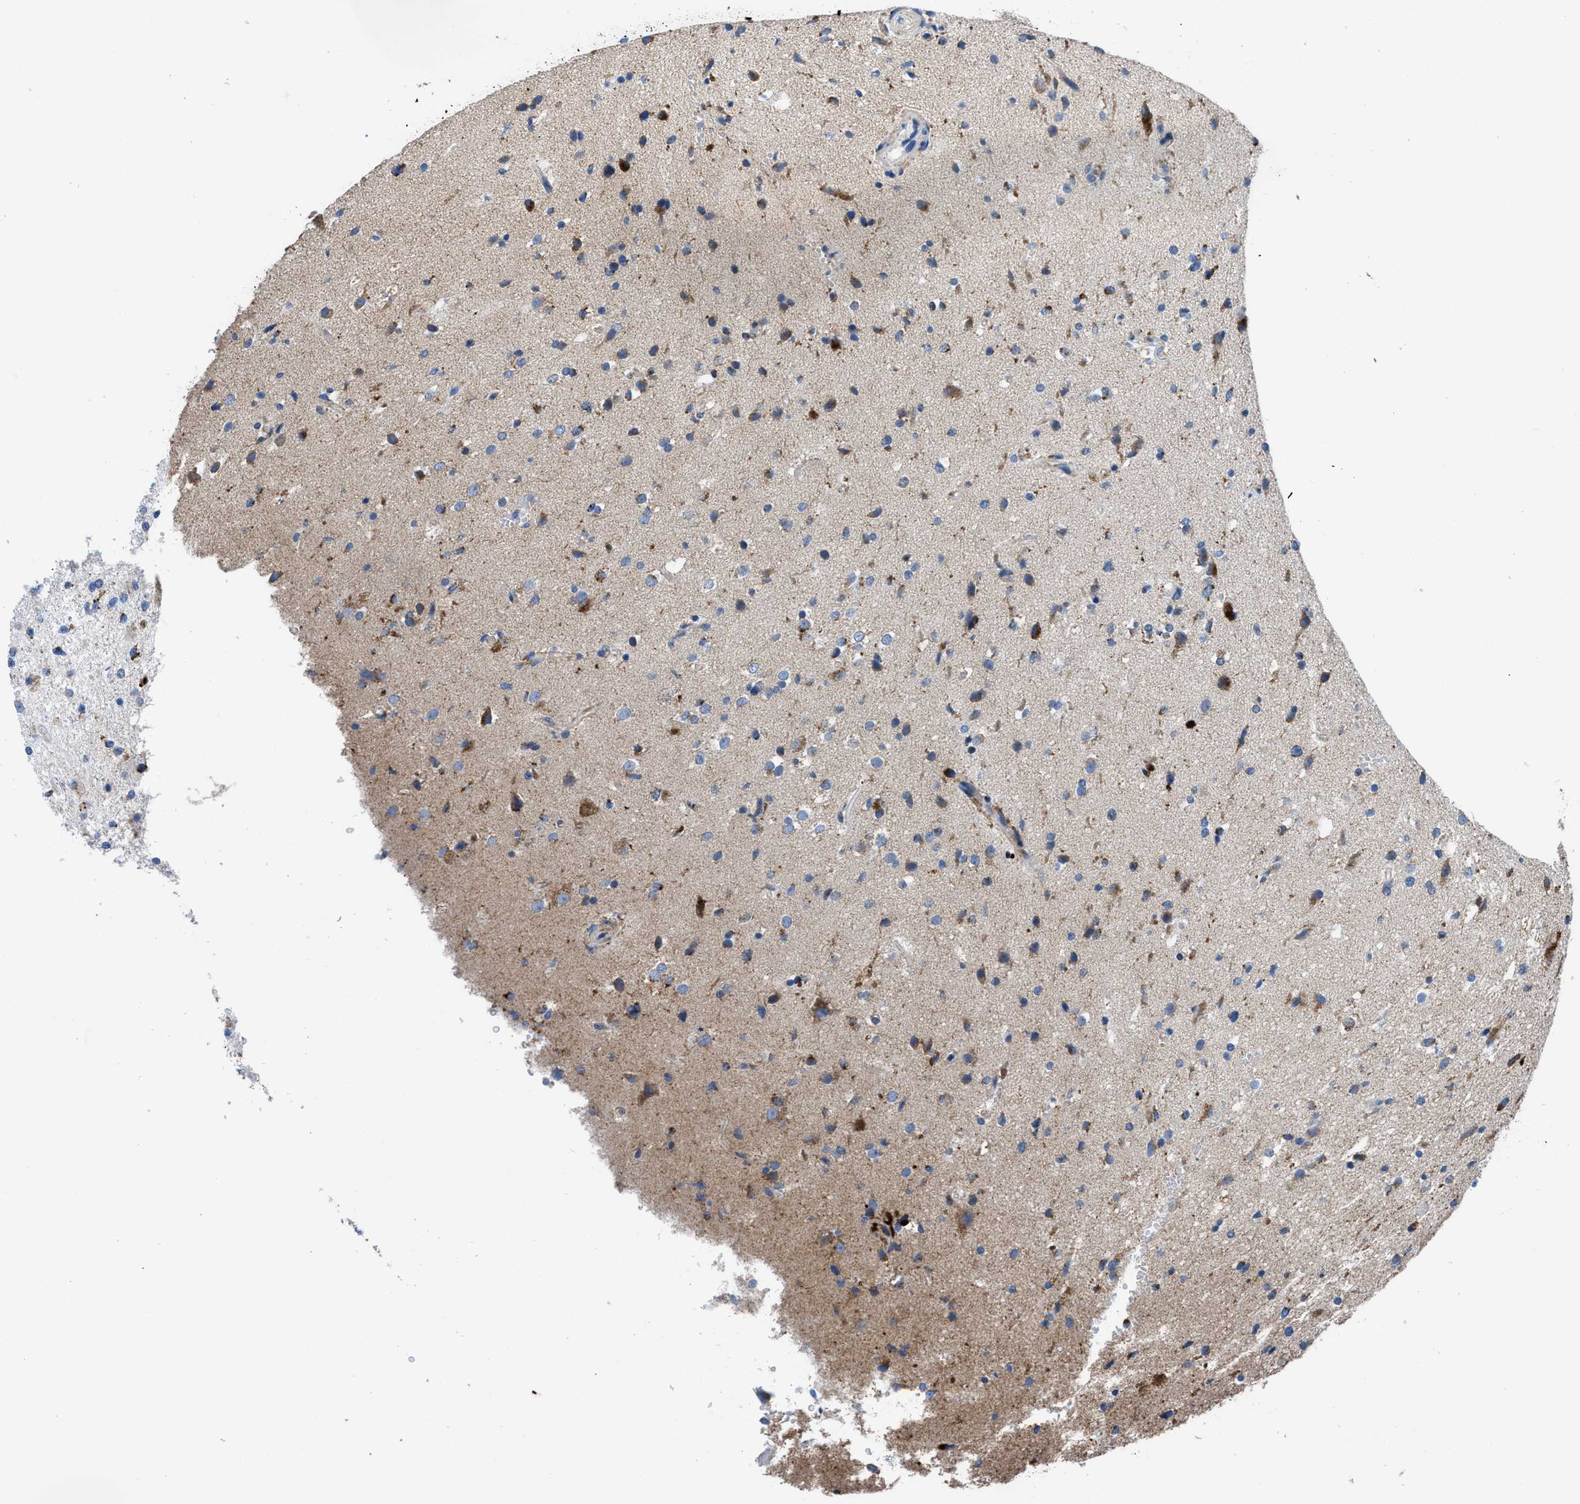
{"staining": {"intensity": "moderate", "quantity": "<25%", "location": "cytoplasmic/membranous"}, "tissue": "glioma", "cell_type": "Tumor cells", "image_type": "cancer", "snomed": [{"axis": "morphology", "description": "Glioma, malignant, High grade"}, {"axis": "topography", "description": "Brain"}], "caption": "High-grade glioma (malignant) tissue displays moderate cytoplasmic/membranous positivity in about <25% of tumor cells The staining was performed using DAB to visualize the protein expression in brown, while the nuclei were stained in blue with hematoxylin (Magnification: 20x).", "gene": "ZDHHC3", "patient": {"sex": "male", "age": 33}}